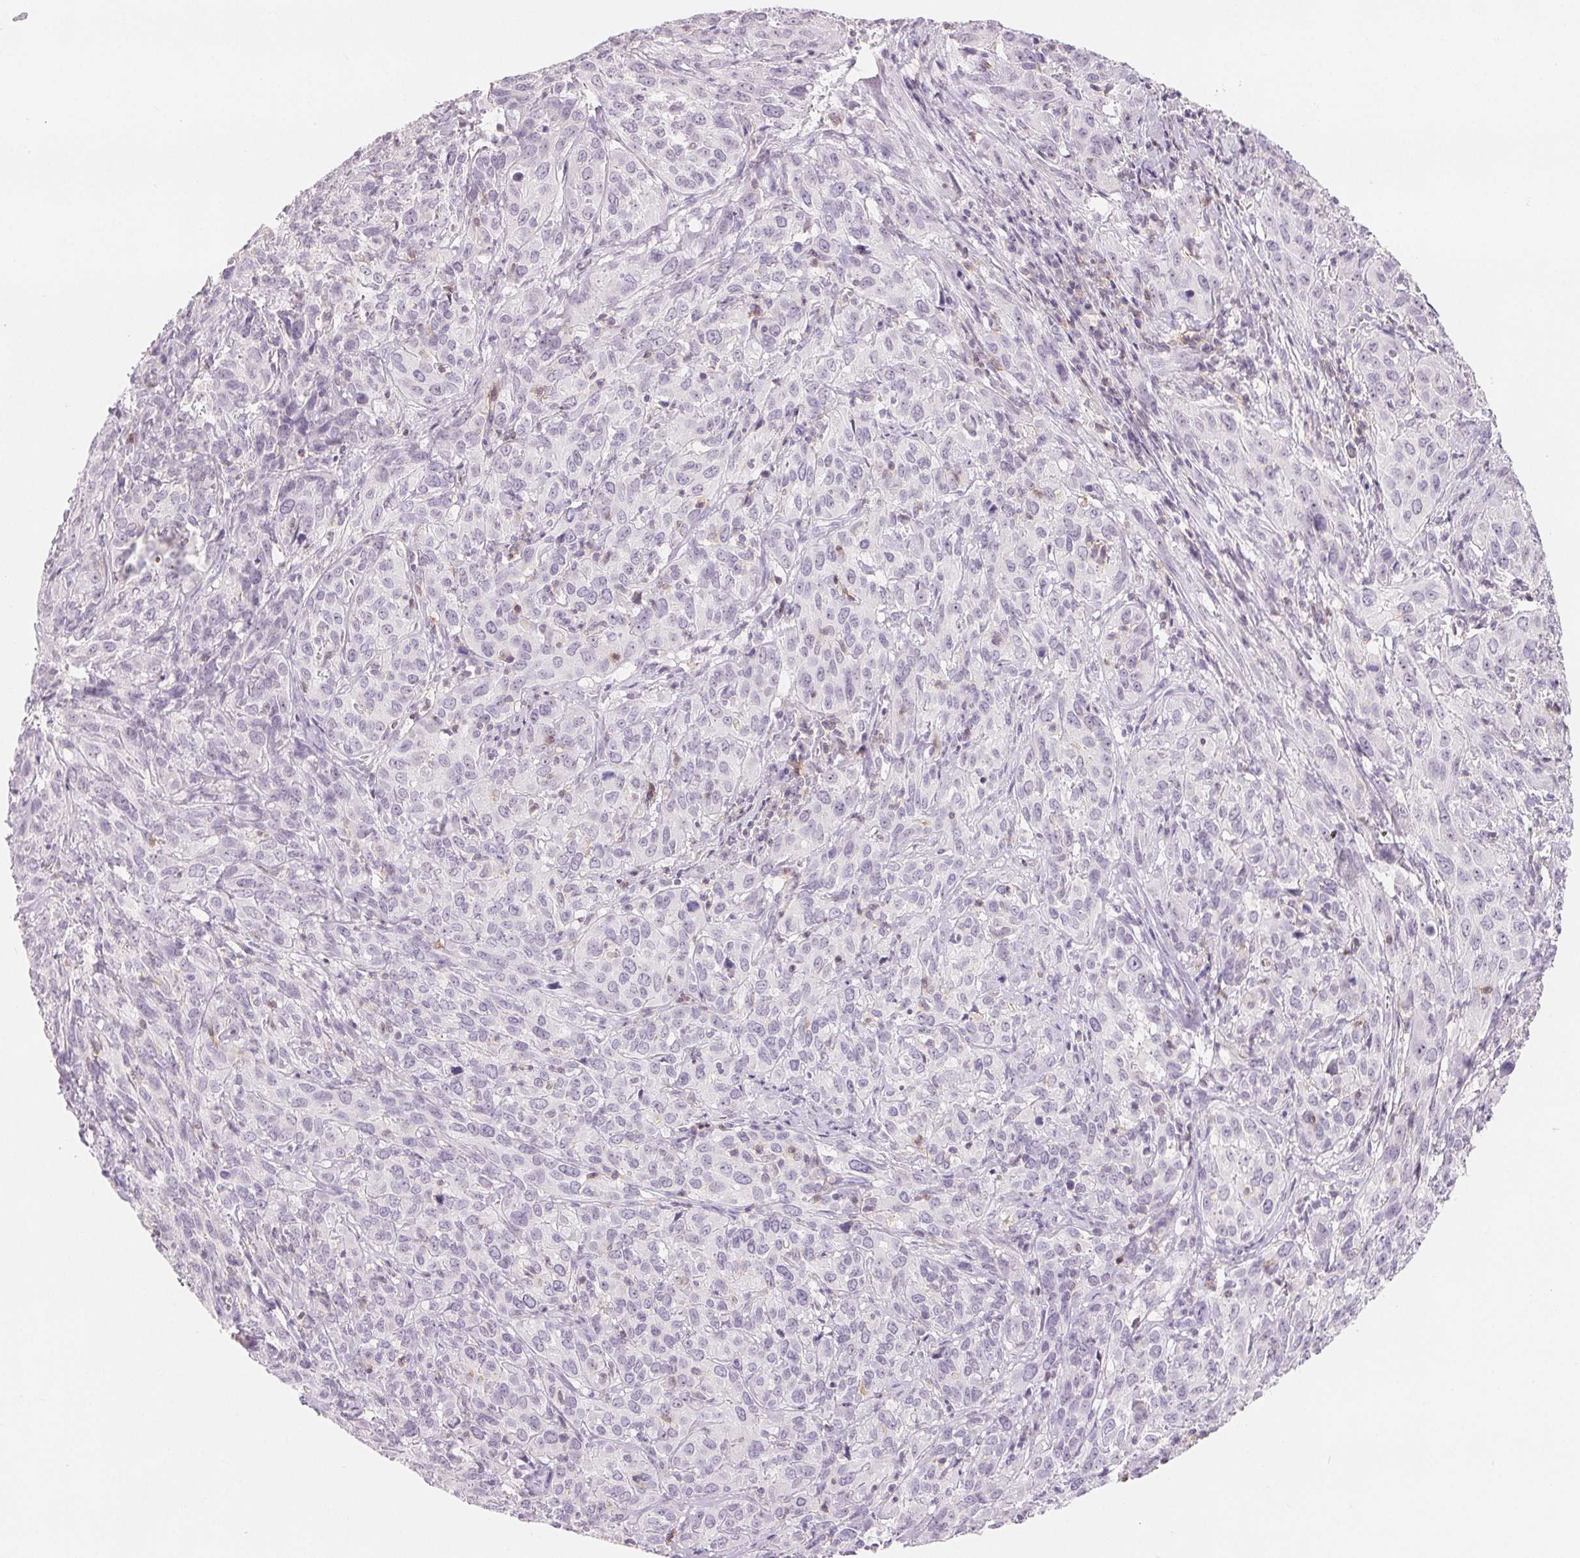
{"staining": {"intensity": "negative", "quantity": "none", "location": "none"}, "tissue": "cervical cancer", "cell_type": "Tumor cells", "image_type": "cancer", "snomed": [{"axis": "morphology", "description": "Squamous cell carcinoma, NOS"}, {"axis": "topography", "description": "Cervix"}], "caption": "Photomicrograph shows no protein expression in tumor cells of squamous cell carcinoma (cervical) tissue.", "gene": "CD69", "patient": {"sex": "female", "age": 51}}